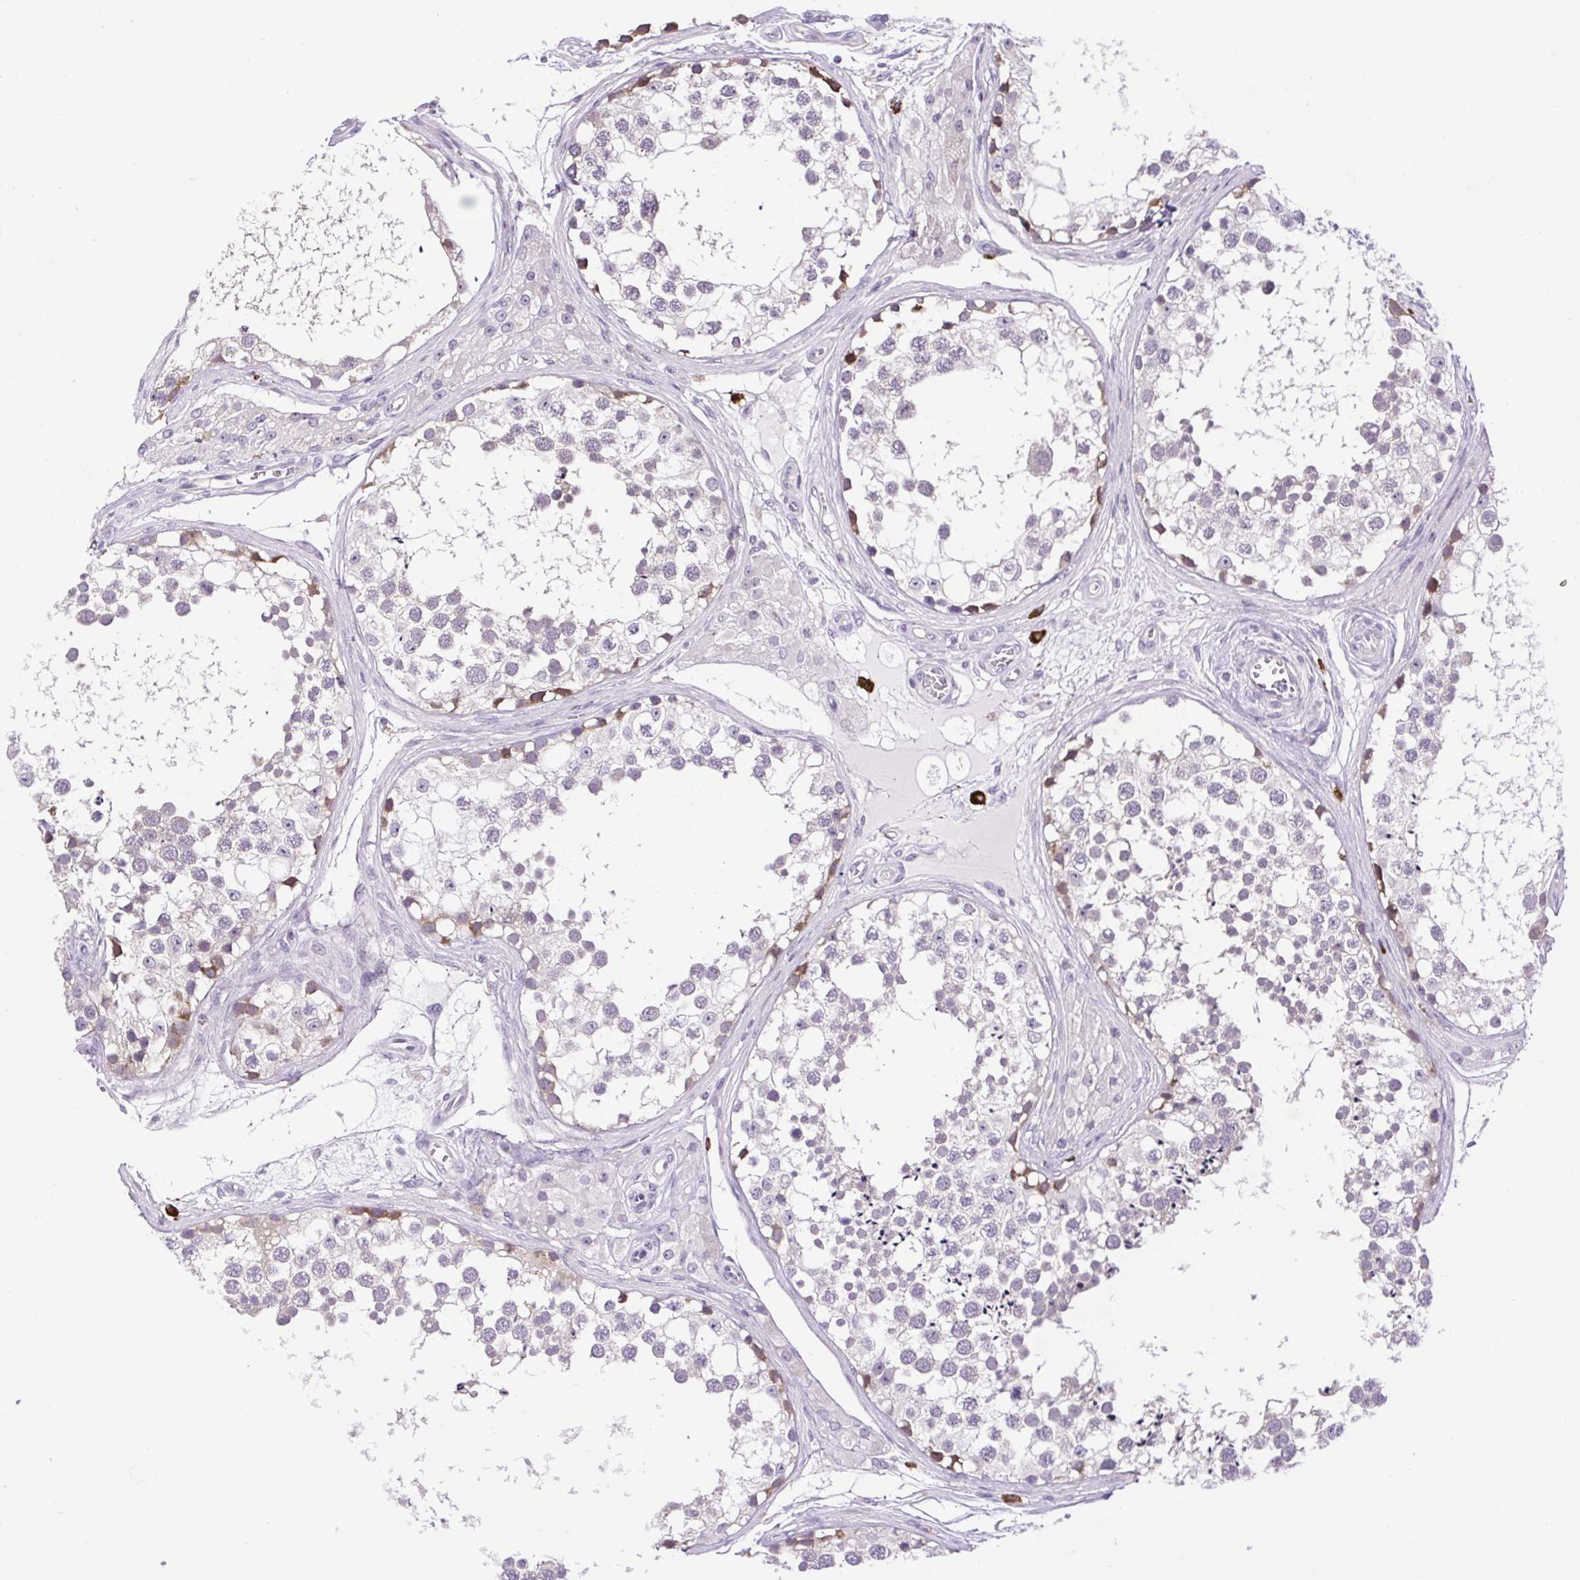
{"staining": {"intensity": "moderate", "quantity": "<25%", "location": "cytoplasmic/membranous"}, "tissue": "testis", "cell_type": "Cells in seminiferous ducts", "image_type": "normal", "snomed": [{"axis": "morphology", "description": "Normal tissue, NOS"}, {"axis": "morphology", "description": "Seminoma, NOS"}, {"axis": "topography", "description": "Testis"}], "caption": "Immunohistochemical staining of unremarkable human testis demonstrates moderate cytoplasmic/membranous protein staining in approximately <25% of cells in seminiferous ducts. (Stains: DAB (3,3'-diaminobenzidine) in brown, nuclei in blue, Microscopy: brightfield microscopy at high magnification).", "gene": "FAM177B", "patient": {"sex": "male", "age": 65}}